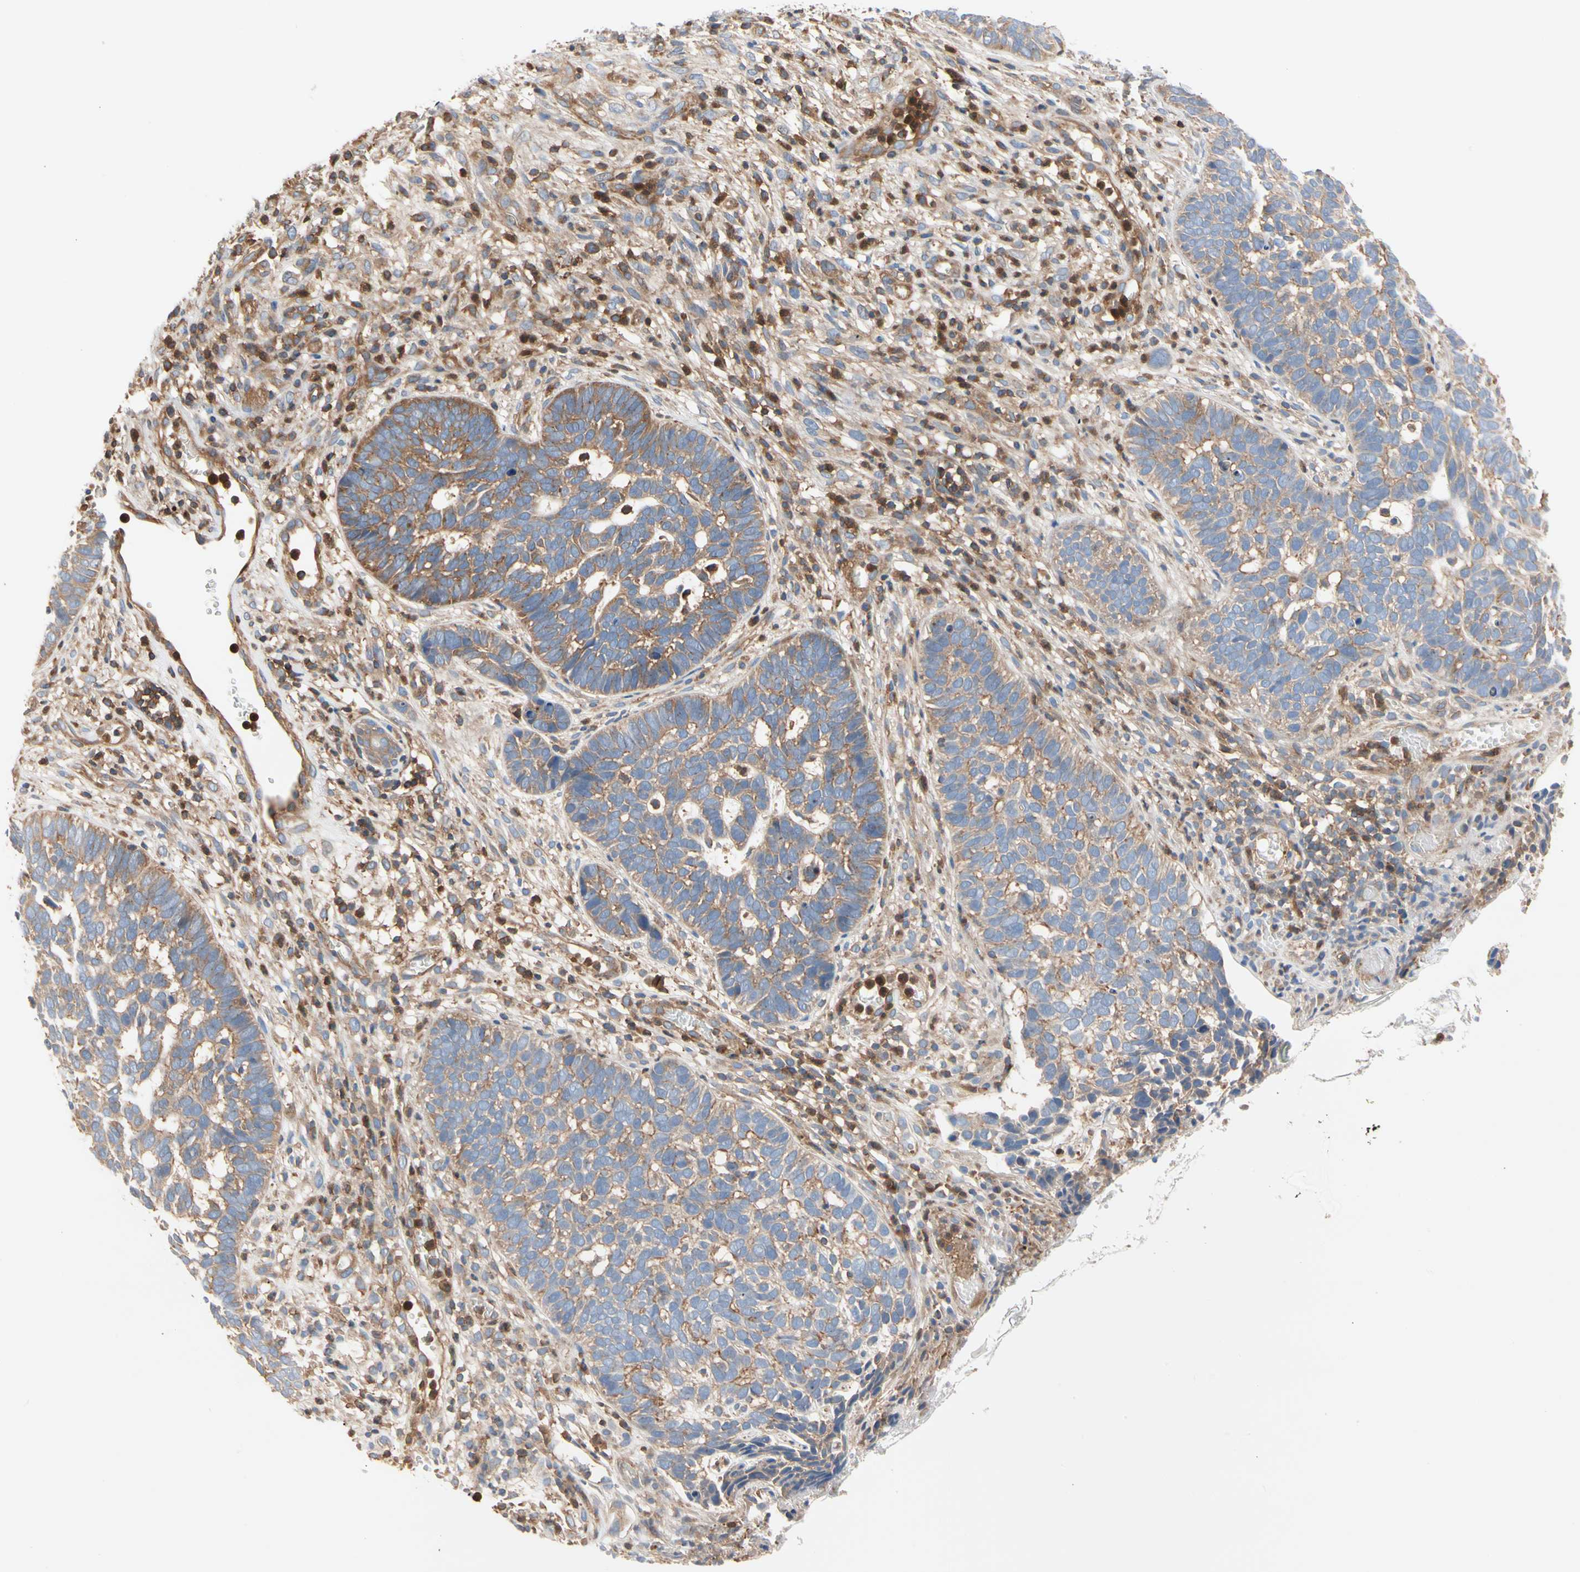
{"staining": {"intensity": "moderate", "quantity": ">75%", "location": "cytoplasmic/membranous"}, "tissue": "skin cancer", "cell_type": "Tumor cells", "image_type": "cancer", "snomed": [{"axis": "morphology", "description": "Basal cell carcinoma"}, {"axis": "topography", "description": "Skin"}], "caption": "Skin basal cell carcinoma stained with a brown dye exhibits moderate cytoplasmic/membranous positive expression in about >75% of tumor cells.", "gene": "ROCK1", "patient": {"sex": "male", "age": 87}}